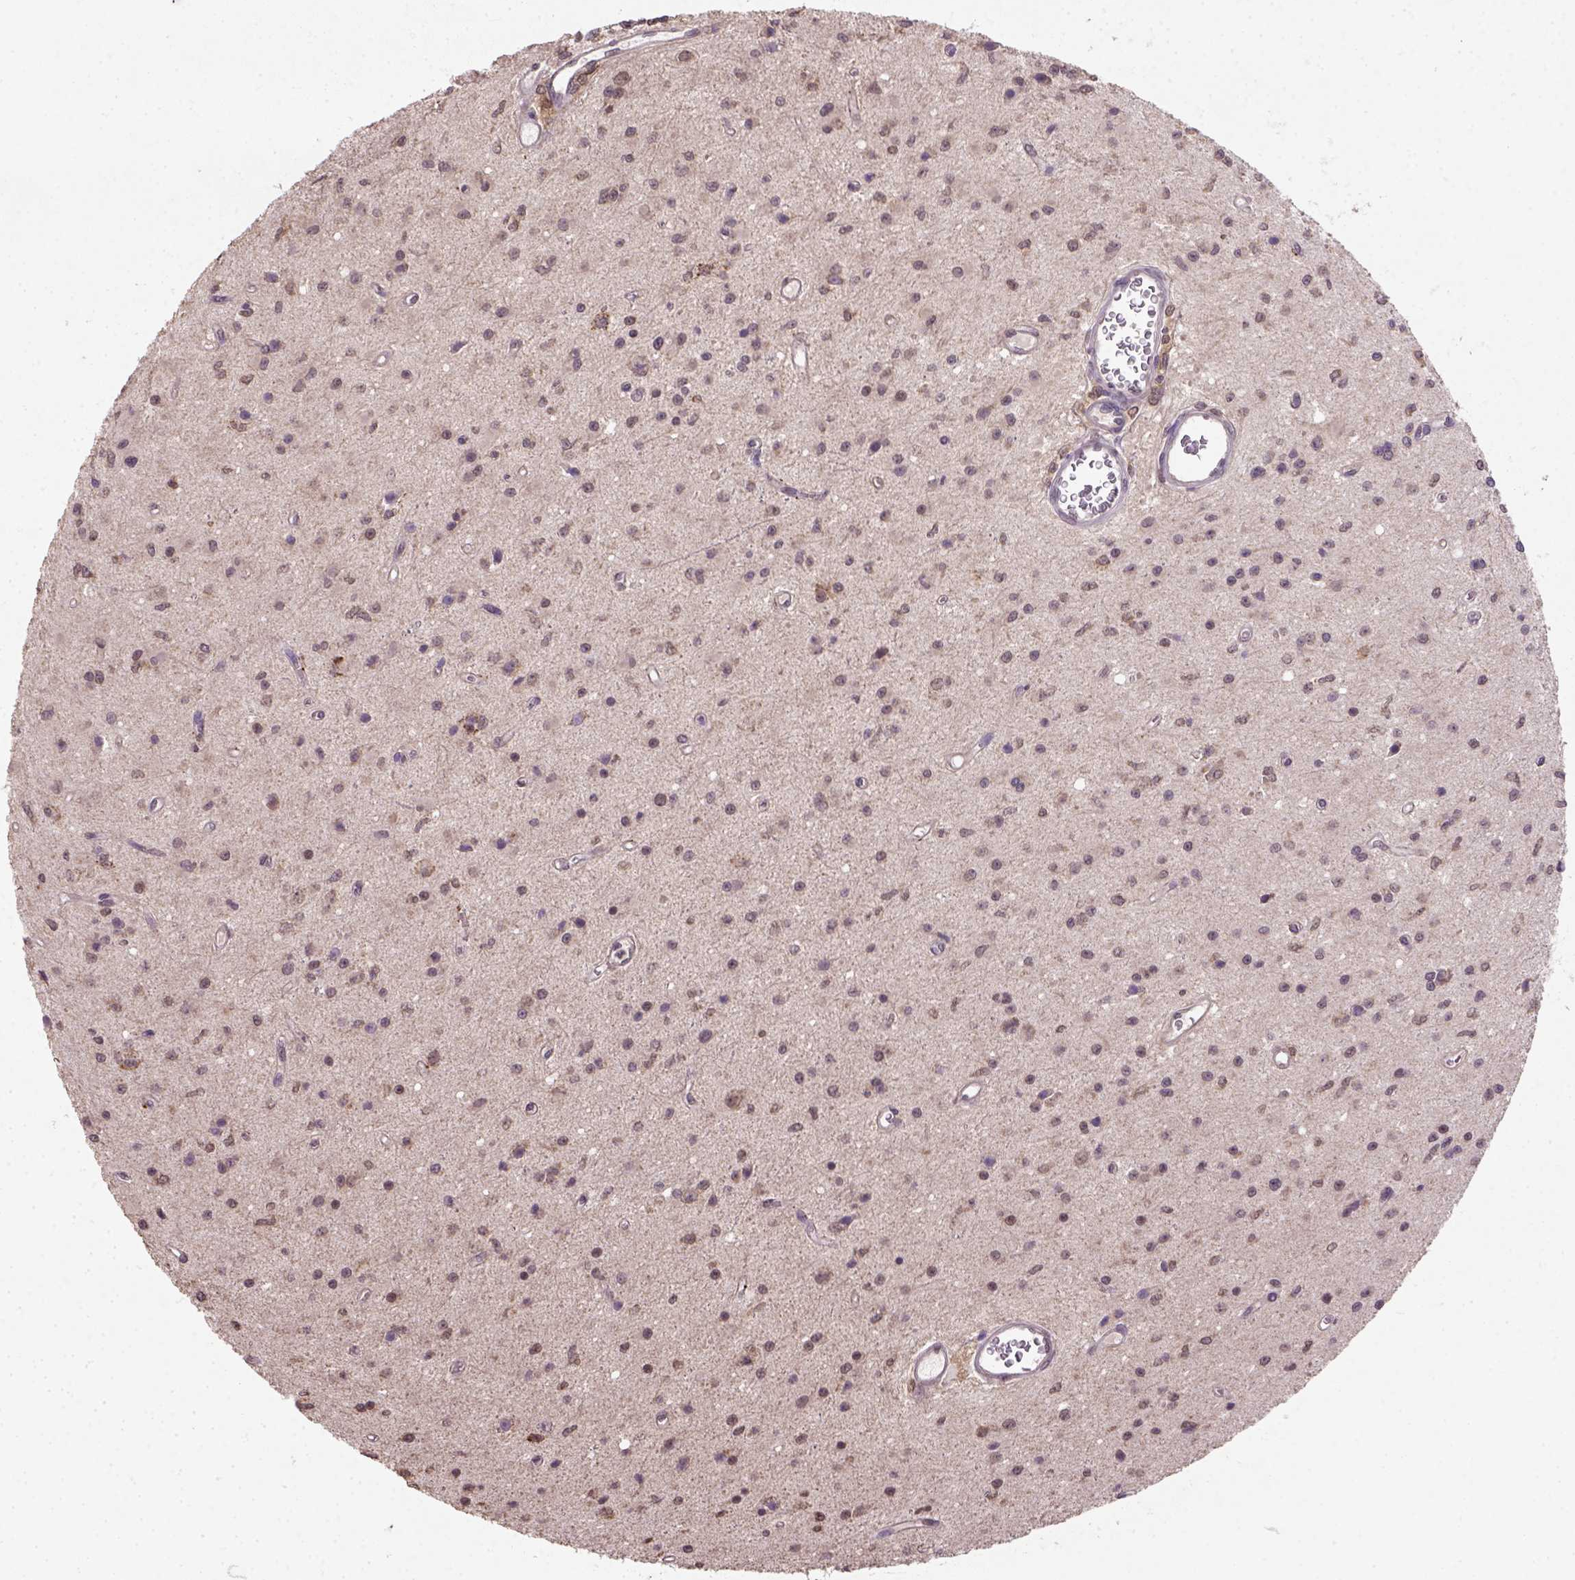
{"staining": {"intensity": "weak", "quantity": "<25%", "location": "cytoplasmic/membranous"}, "tissue": "glioma", "cell_type": "Tumor cells", "image_type": "cancer", "snomed": [{"axis": "morphology", "description": "Glioma, malignant, Low grade"}, {"axis": "topography", "description": "Brain"}], "caption": "IHC histopathology image of malignant low-grade glioma stained for a protein (brown), which exhibits no staining in tumor cells. (Brightfield microscopy of DAB immunohistochemistry at high magnification).", "gene": "NUDT10", "patient": {"sex": "female", "age": 45}}